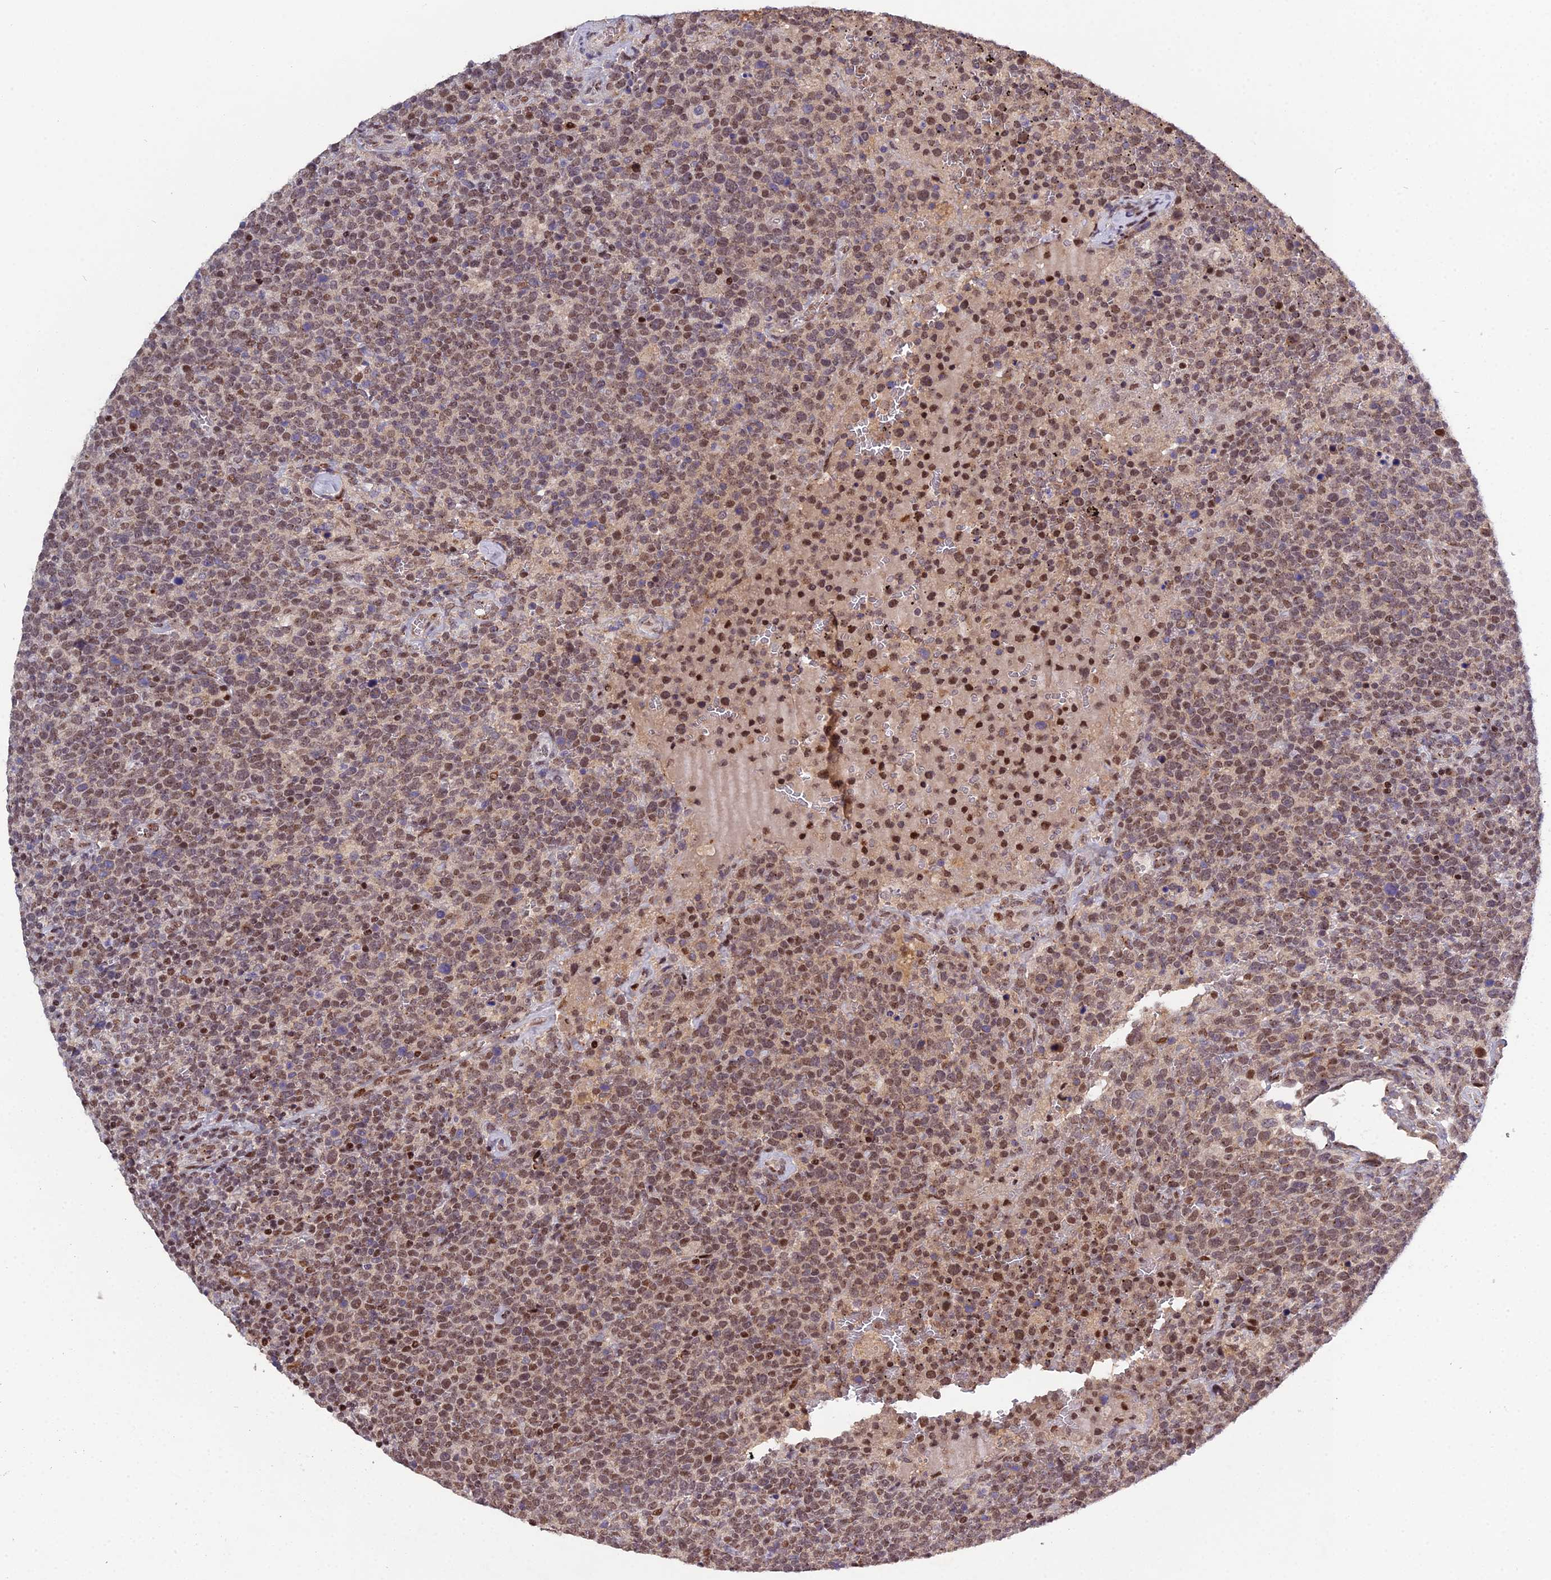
{"staining": {"intensity": "moderate", "quantity": ">75%", "location": "nuclear"}, "tissue": "lymphoma", "cell_type": "Tumor cells", "image_type": "cancer", "snomed": [{"axis": "morphology", "description": "Malignant lymphoma, non-Hodgkin's type, High grade"}, {"axis": "topography", "description": "Lymph node"}], "caption": "Moderate nuclear expression is seen in approximately >75% of tumor cells in lymphoma.", "gene": "ARL2", "patient": {"sex": "male", "age": 61}}